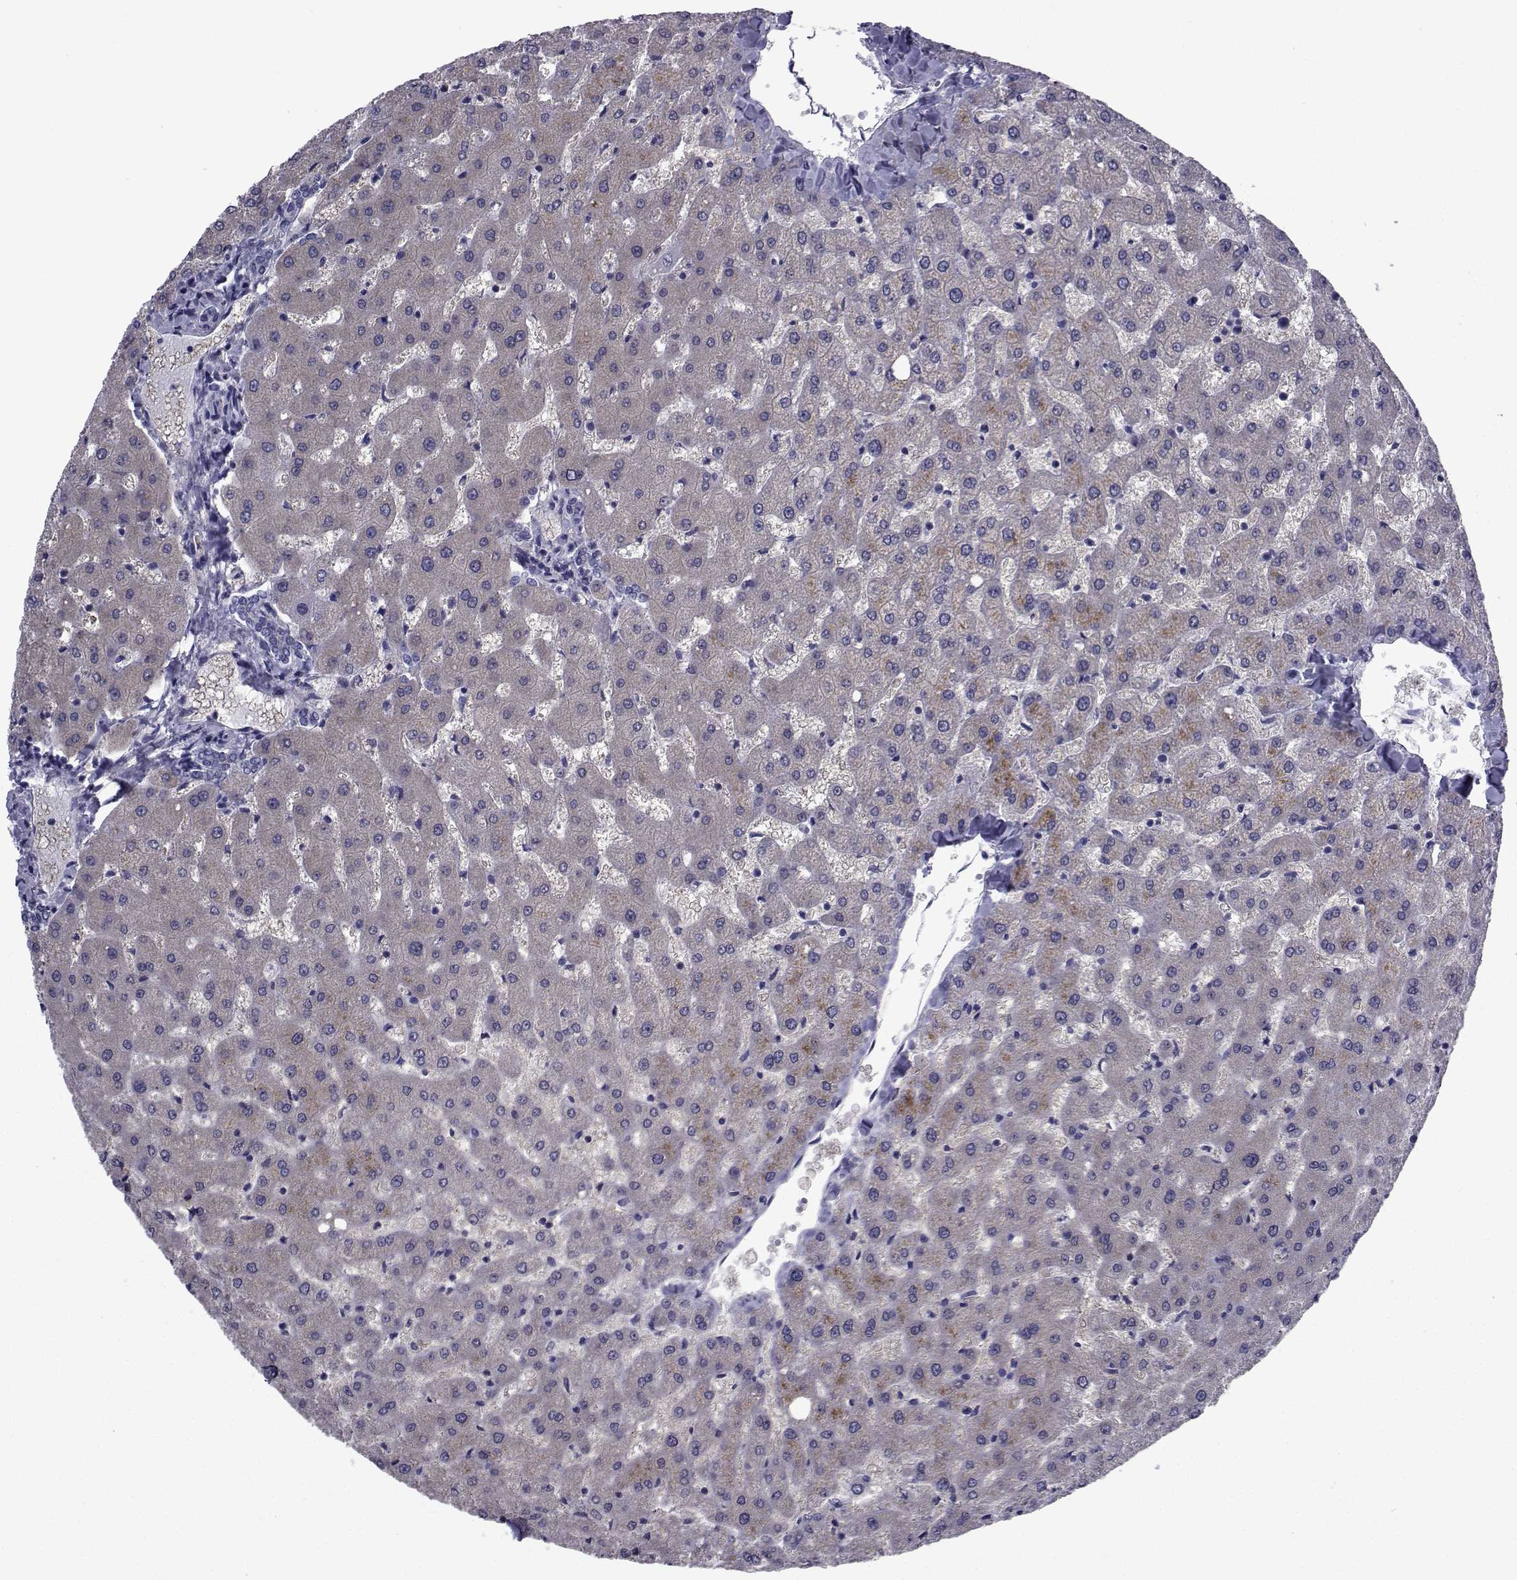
{"staining": {"intensity": "negative", "quantity": "none", "location": "none"}, "tissue": "liver", "cell_type": "Cholangiocytes", "image_type": "normal", "snomed": [{"axis": "morphology", "description": "Normal tissue, NOS"}, {"axis": "topography", "description": "Liver"}], "caption": "IHC image of benign liver: liver stained with DAB reveals no significant protein expression in cholangiocytes.", "gene": "CHRNA1", "patient": {"sex": "female", "age": 50}}